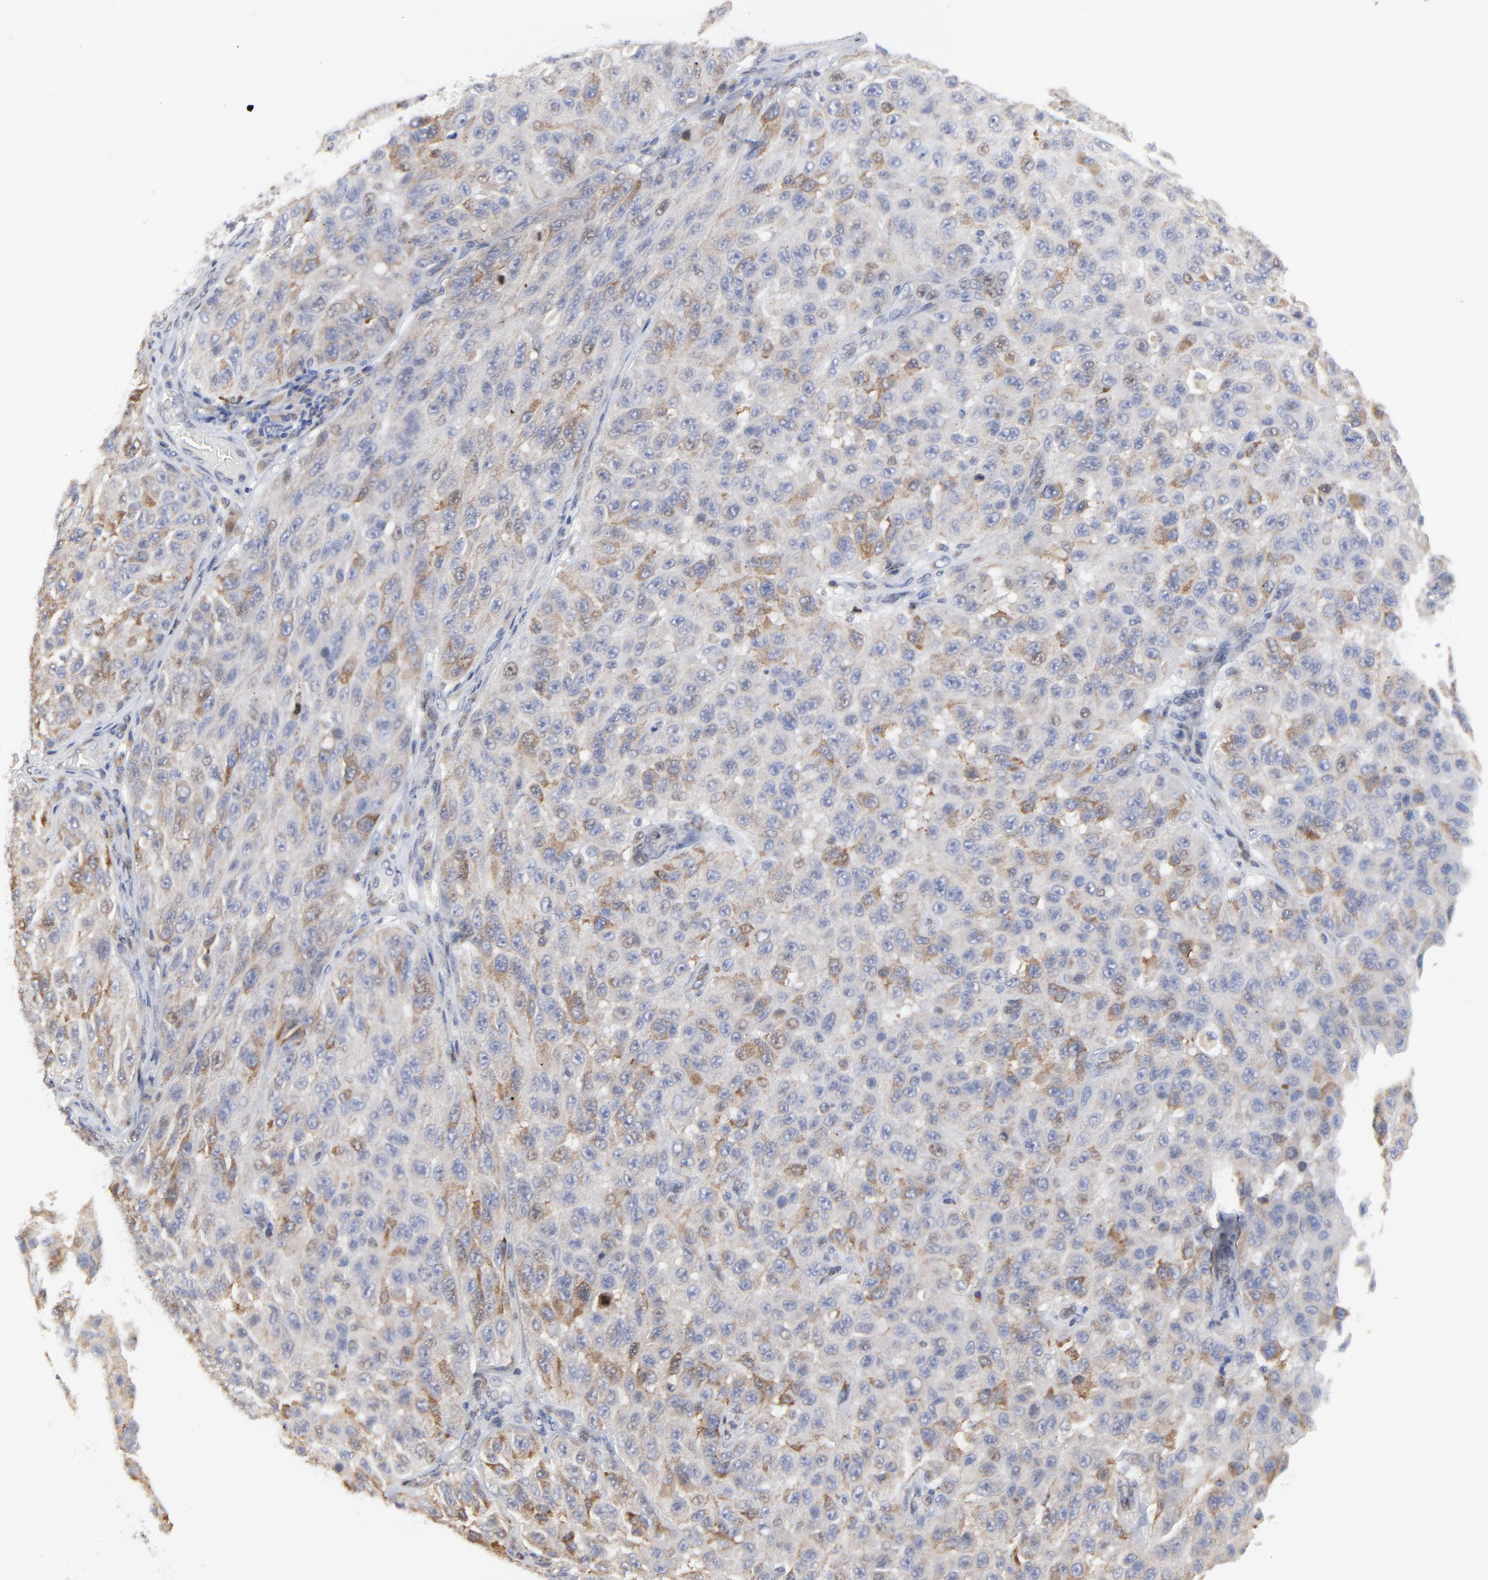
{"staining": {"intensity": "moderate", "quantity": "<25%", "location": "cytoplasmic/membranous"}, "tissue": "melanoma", "cell_type": "Tumor cells", "image_type": "cancer", "snomed": [{"axis": "morphology", "description": "Malignant melanoma, NOS"}, {"axis": "topography", "description": "Skin"}], "caption": "A brown stain highlights moderate cytoplasmic/membranous positivity of a protein in malignant melanoma tumor cells.", "gene": "NCAPH", "patient": {"sex": "male", "age": 30}}